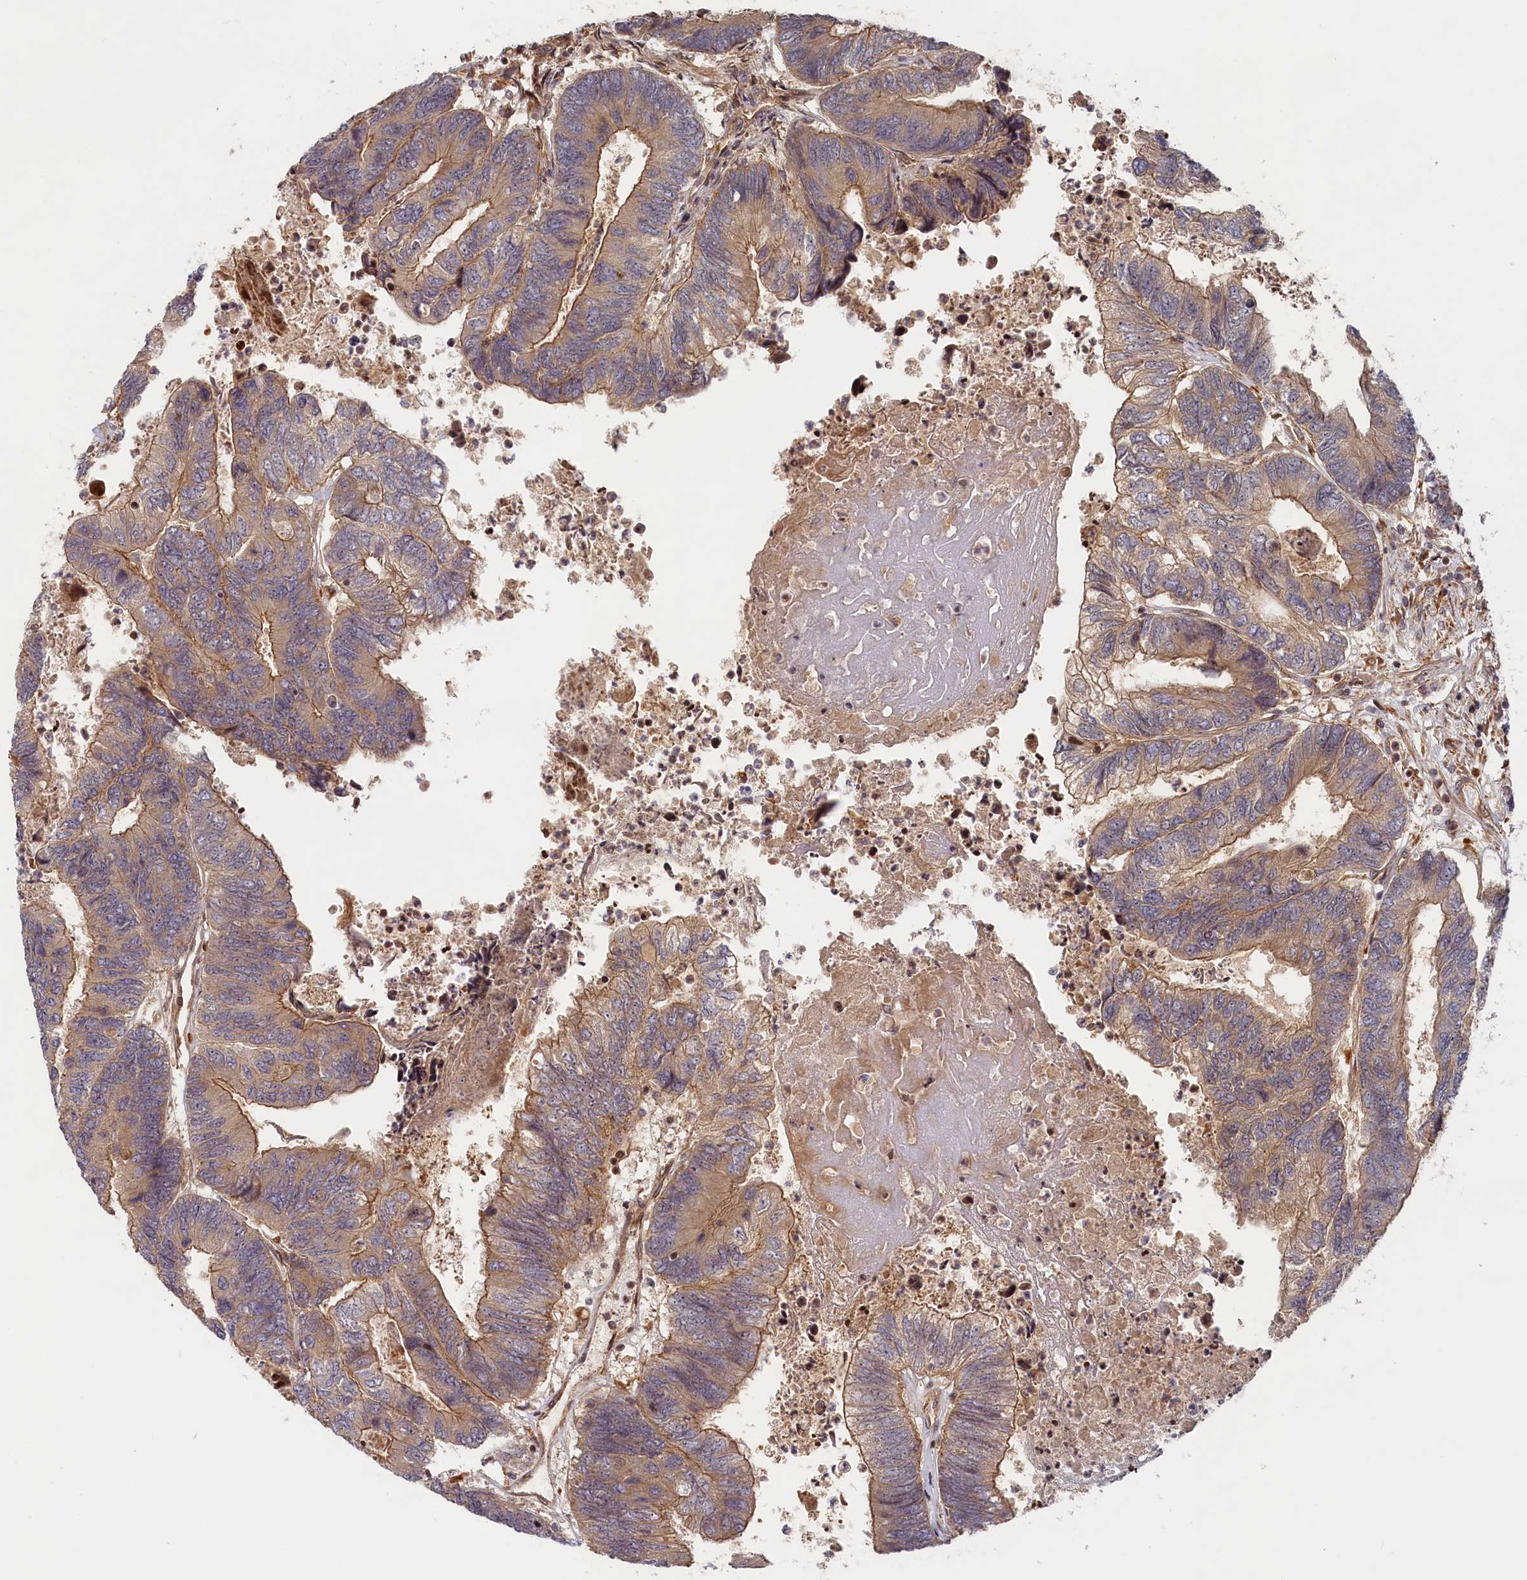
{"staining": {"intensity": "weak", "quantity": ">75%", "location": "cytoplasmic/membranous"}, "tissue": "colorectal cancer", "cell_type": "Tumor cells", "image_type": "cancer", "snomed": [{"axis": "morphology", "description": "Adenocarcinoma, NOS"}, {"axis": "topography", "description": "Colon"}], "caption": "Protein expression analysis of human colorectal cancer reveals weak cytoplasmic/membranous positivity in about >75% of tumor cells.", "gene": "CEP44", "patient": {"sex": "female", "age": 67}}